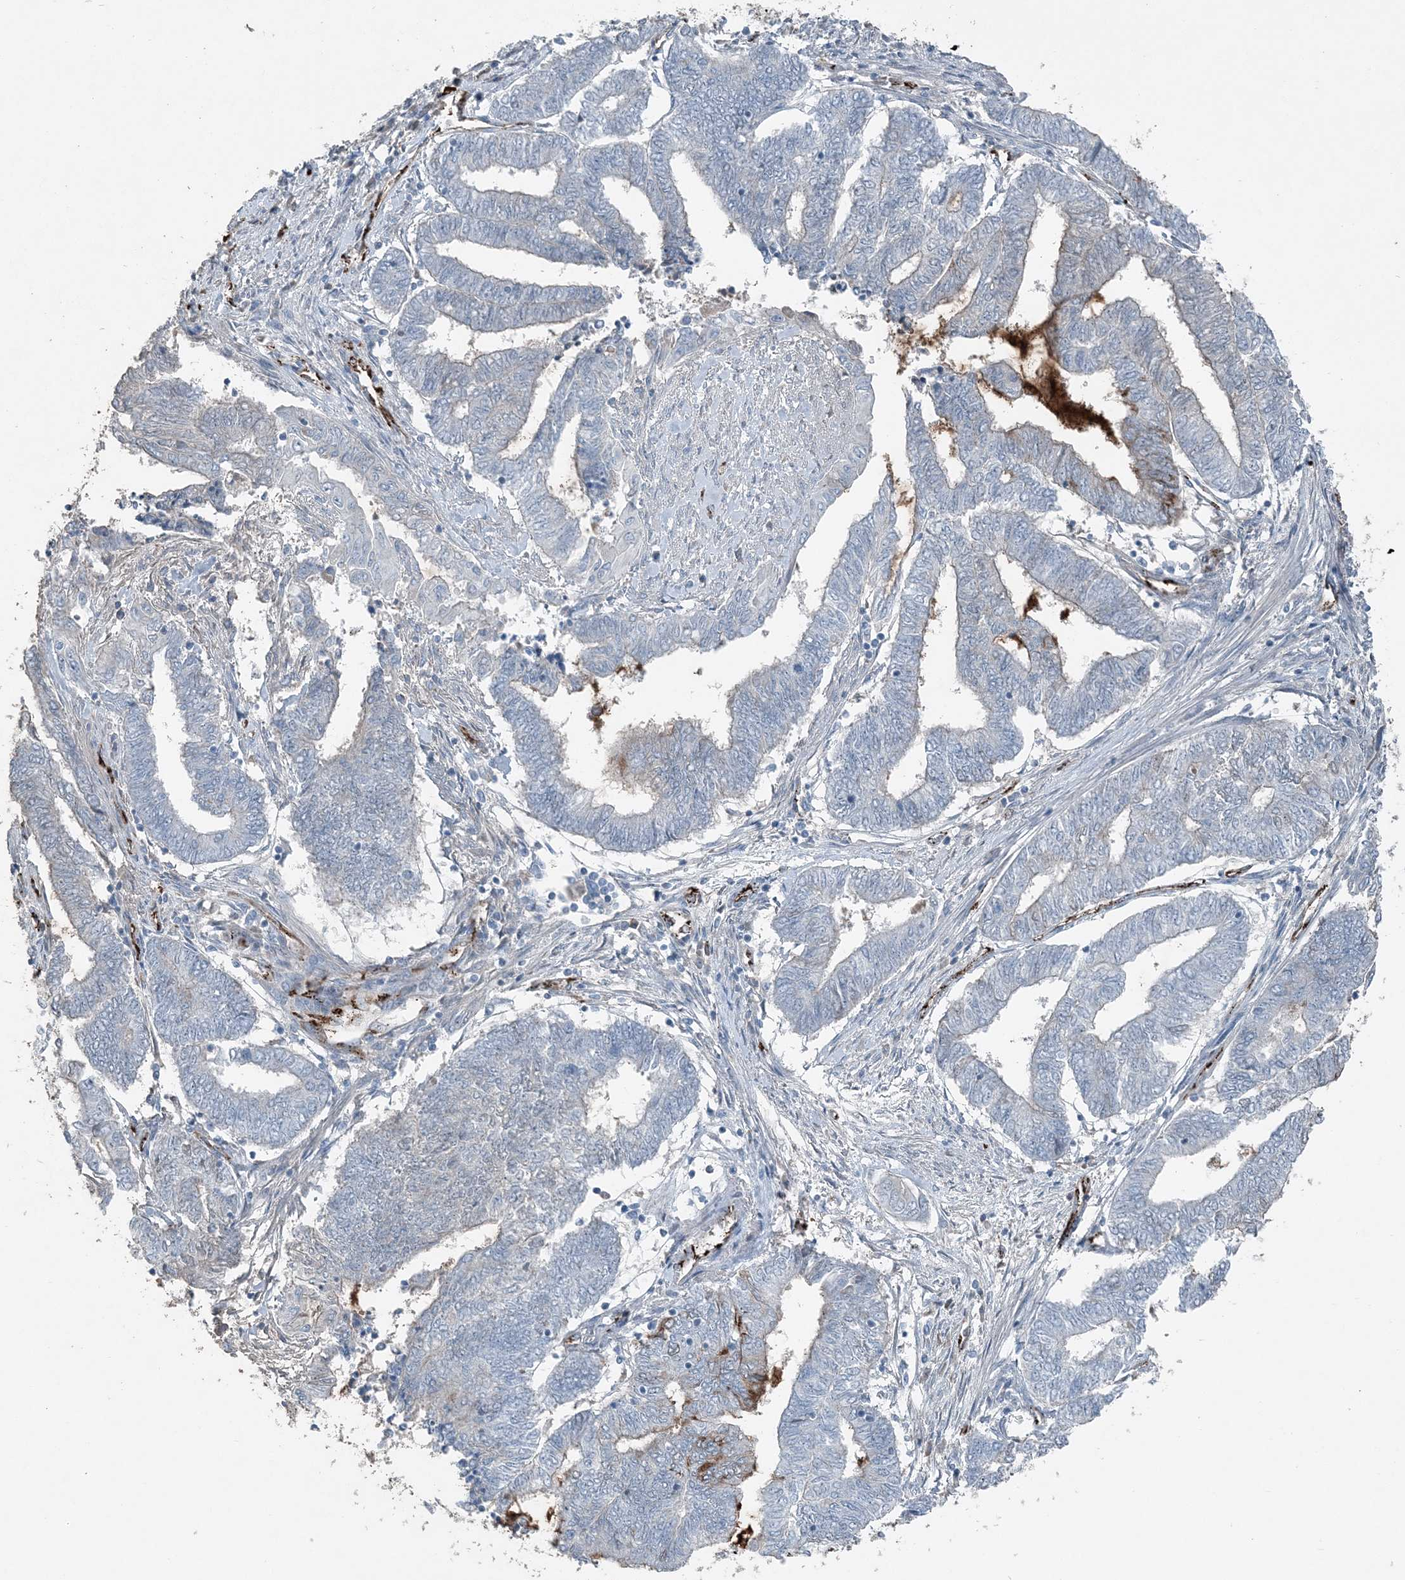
{"staining": {"intensity": "negative", "quantity": "none", "location": "none"}, "tissue": "endometrial cancer", "cell_type": "Tumor cells", "image_type": "cancer", "snomed": [{"axis": "morphology", "description": "Adenocarcinoma, NOS"}, {"axis": "topography", "description": "Uterus"}, {"axis": "topography", "description": "Endometrium"}], "caption": "Immunohistochemistry image of adenocarcinoma (endometrial) stained for a protein (brown), which exhibits no staining in tumor cells.", "gene": "ELOVL7", "patient": {"sex": "female", "age": 70}}